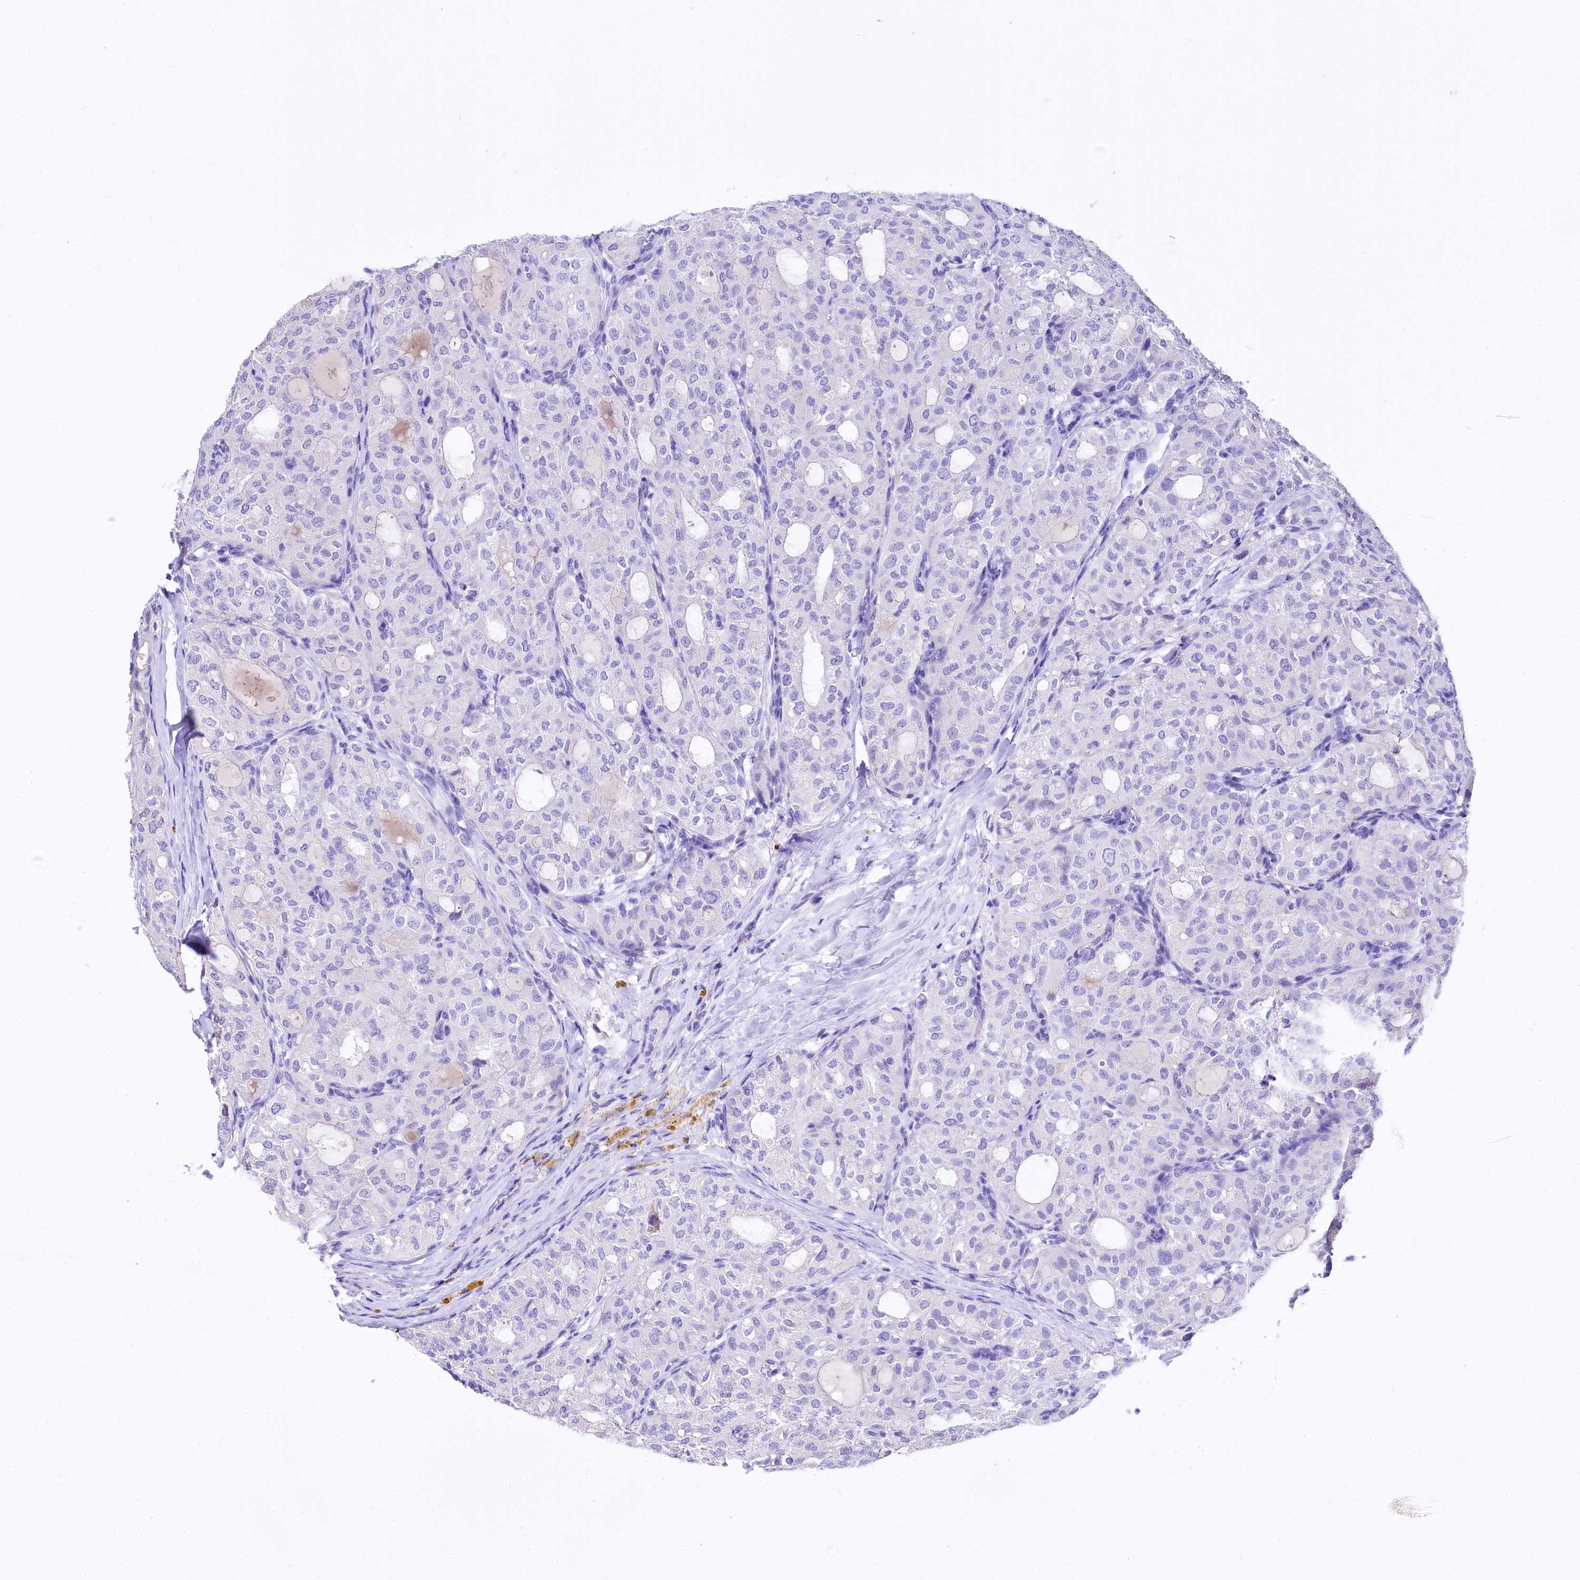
{"staining": {"intensity": "negative", "quantity": "none", "location": "none"}, "tissue": "thyroid cancer", "cell_type": "Tumor cells", "image_type": "cancer", "snomed": [{"axis": "morphology", "description": "Follicular adenoma carcinoma, NOS"}, {"axis": "topography", "description": "Thyroid gland"}], "caption": "An immunohistochemistry (IHC) histopathology image of thyroid cancer is shown. There is no staining in tumor cells of thyroid cancer. Nuclei are stained in blue.", "gene": "A2ML1", "patient": {"sex": "male", "age": 75}}